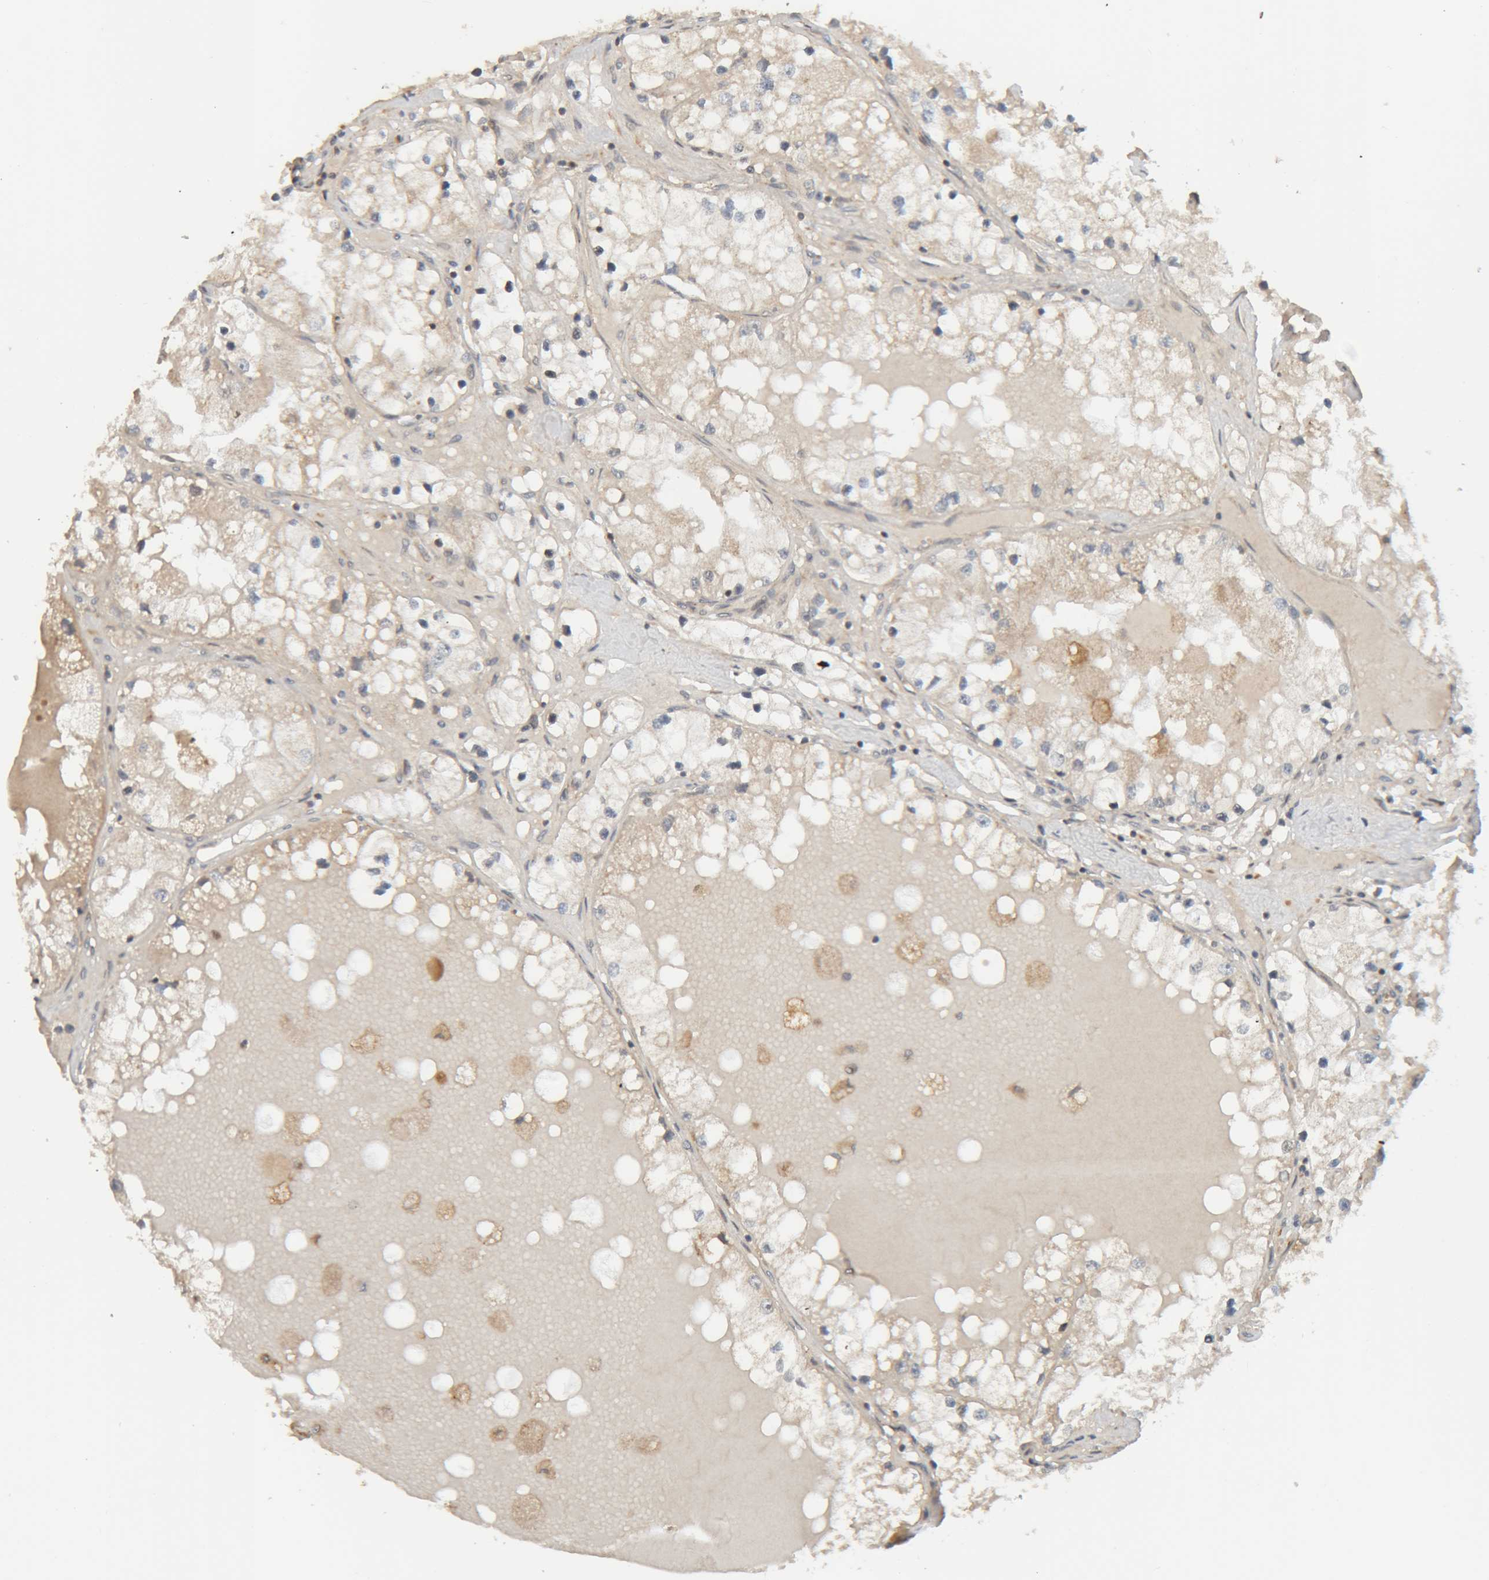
{"staining": {"intensity": "negative", "quantity": "none", "location": "none"}, "tissue": "renal cancer", "cell_type": "Tumor cells", "image_type": "cancer", "snomed": [{"axis": "morphology", "description": "Adenocarcinoma, NOS"}, {"axis": "topography", "description": "Kidney"}], "caption": "High magnification brightfield microscopy of renal cancer (adenocarcinoma) stained with DAB (3,3'-diaminobenzidine) (brown) and counterstained with hematoxylin (blue): tumor cells show no significant expression.", "gene": "GINS4", "patient": {"sex": "male", "age": 68}}